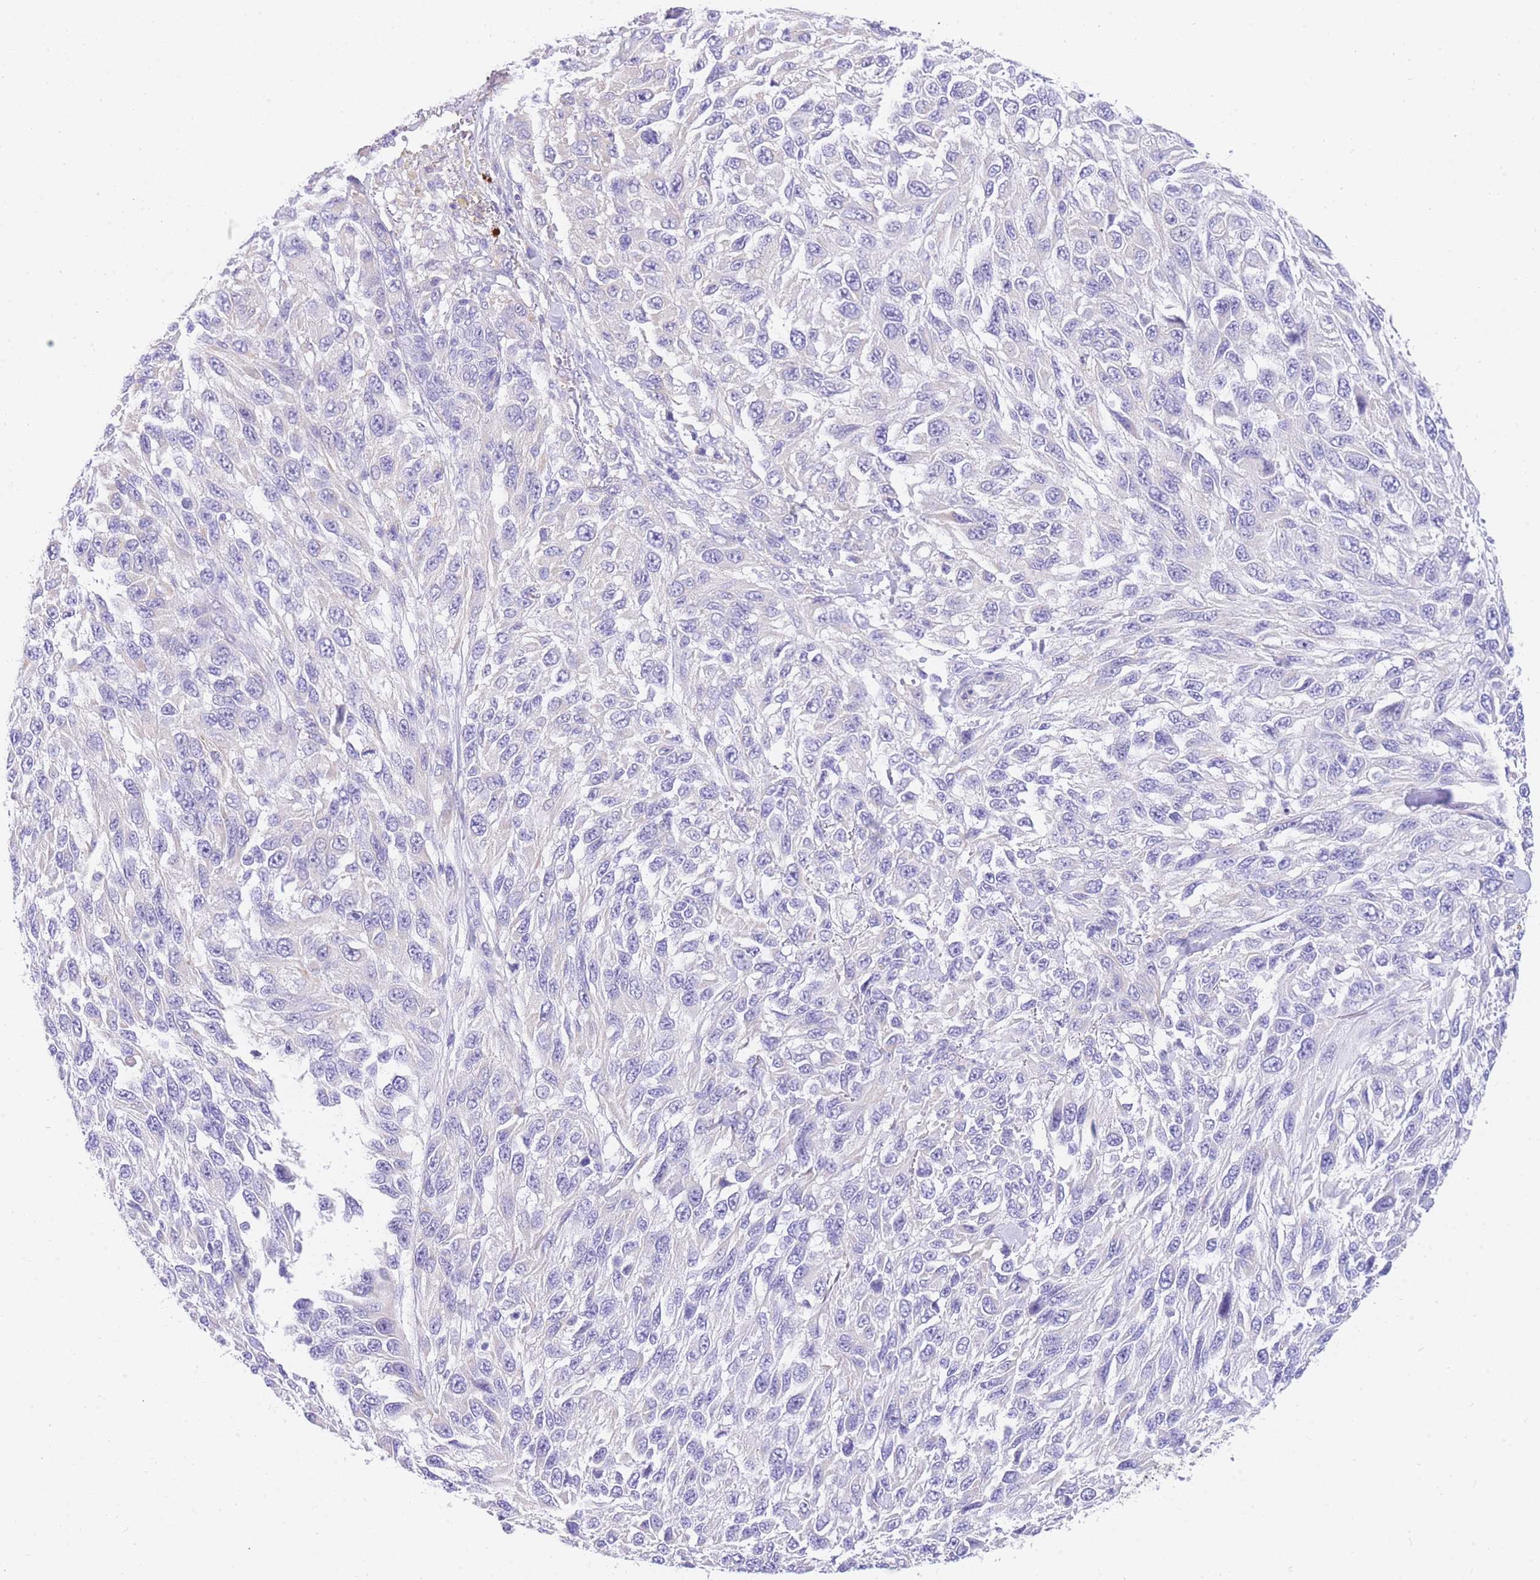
{"staining": {"intensity": "negative", "quantity": "none", "location": "none"}, "tissue": "melanoma", "cell_type": "Tumor cells", "image_type": "cancer", "snomed": [{"axis": "morphology", "description": "Malignant melanoma, NOS"}, {"axis": "topography", "description": "Skin"}], "caption": "Human melanoma stained for a protein using immunohistochemistry (IHC) exhibits no positivity in tumor cells.", "gene": "SRSF12", "patient": {"sex": "female", "age": 96}}